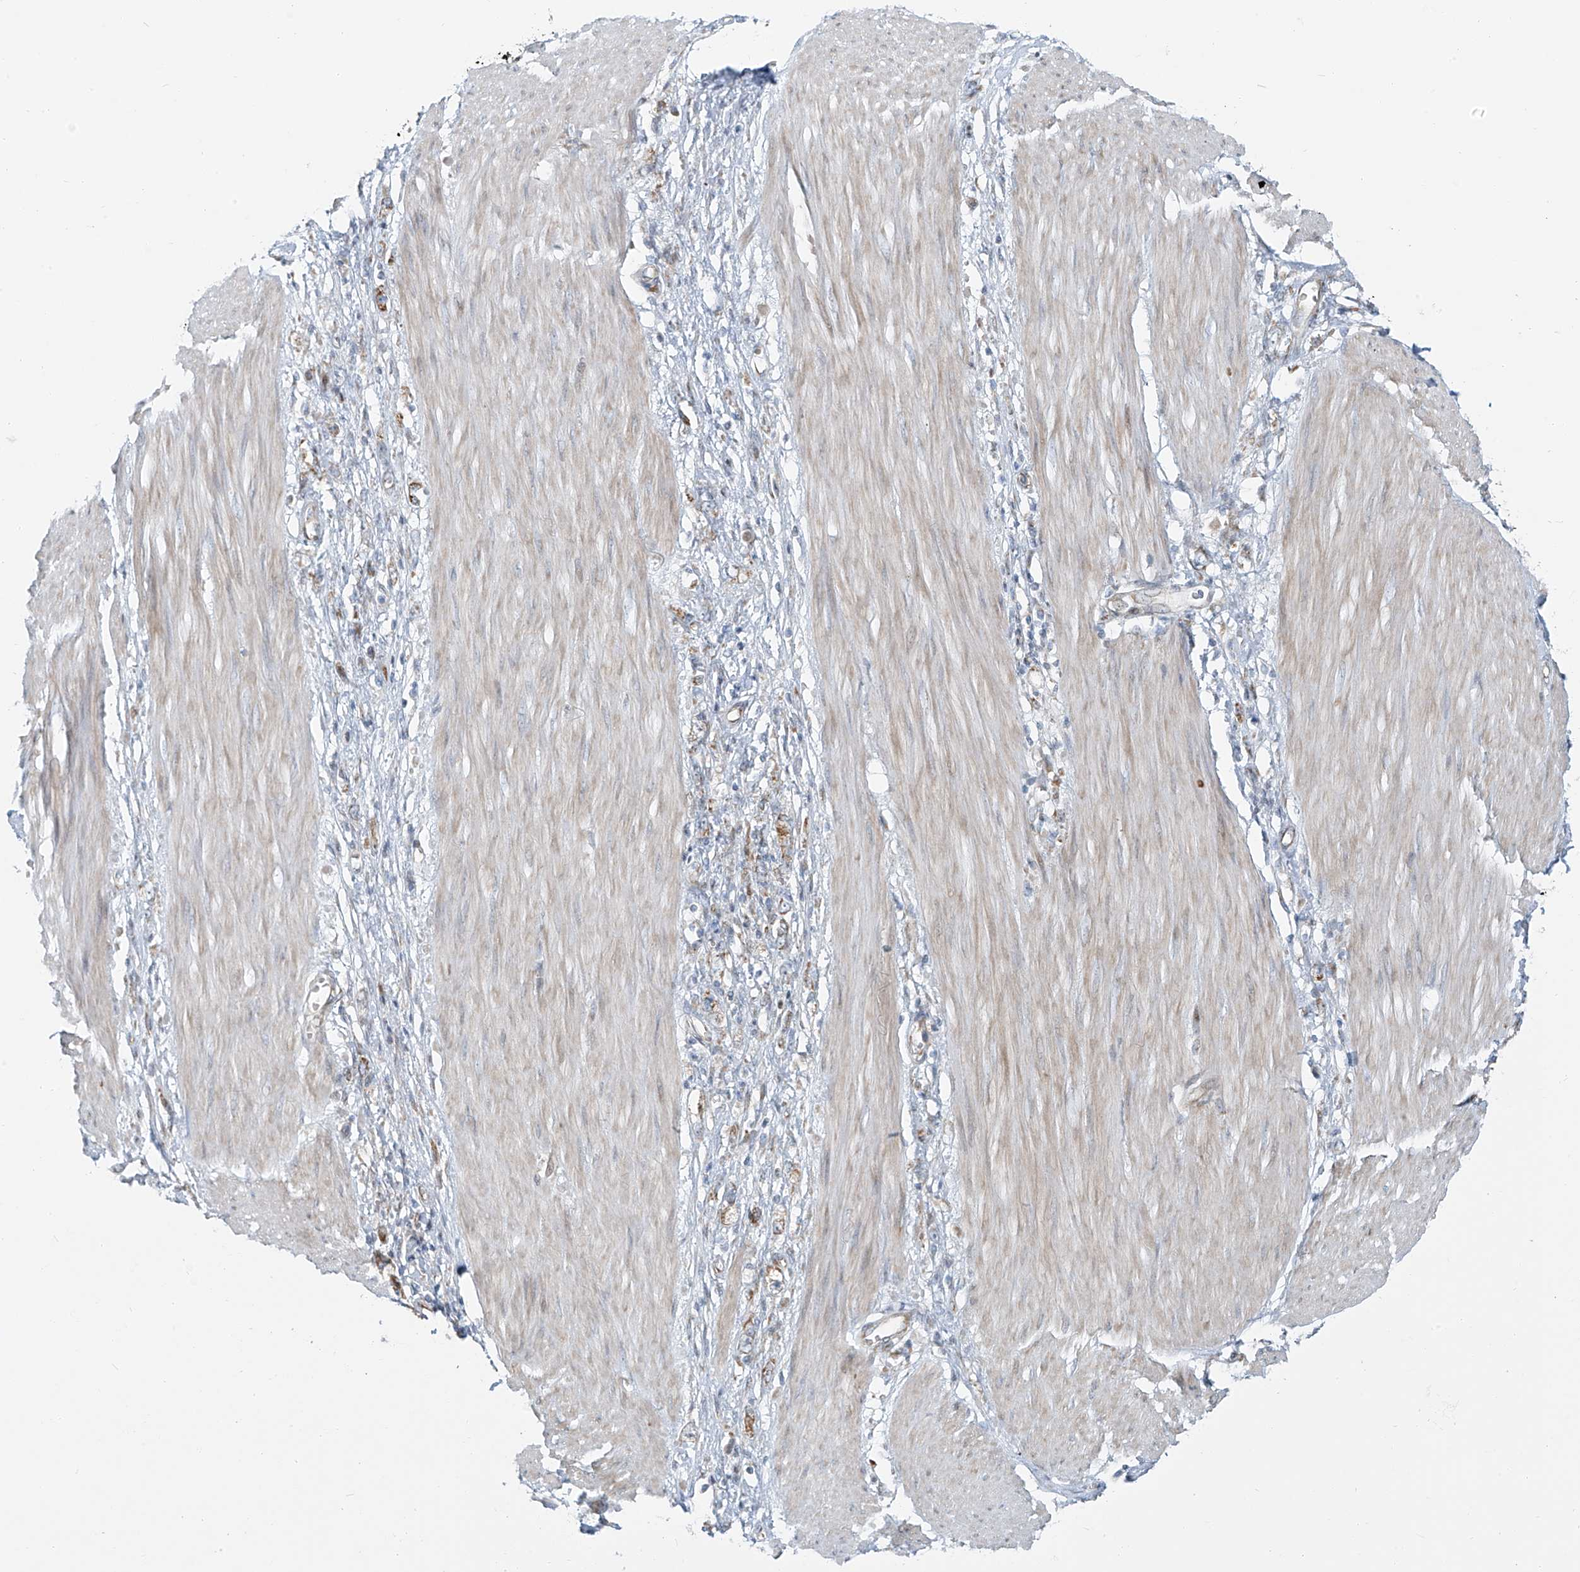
{"staining": {"intensity": "moderate", "quantity": "<25%", "location": "cytoplasmic/membranous"}, "tissue": "stomach cancer", "cell_type": "Tumor cells", "image_type": "cancer", "snomed": [{"axis": "morphology", "description": "Adenocarcinoma, NOS"}, {"axis": "topography", "description": "Stomach"}], "caption": "Immunohistochemical staining of human stomach cancer demonstrates moderate cytoplasmic/membranous protein staining in about <25% of tumor cells. (DAB IHC, brown staining for protein, blue staining for nuclei).", "gene": "HIC2", "patient": {"sex": "female", "age": 76}}